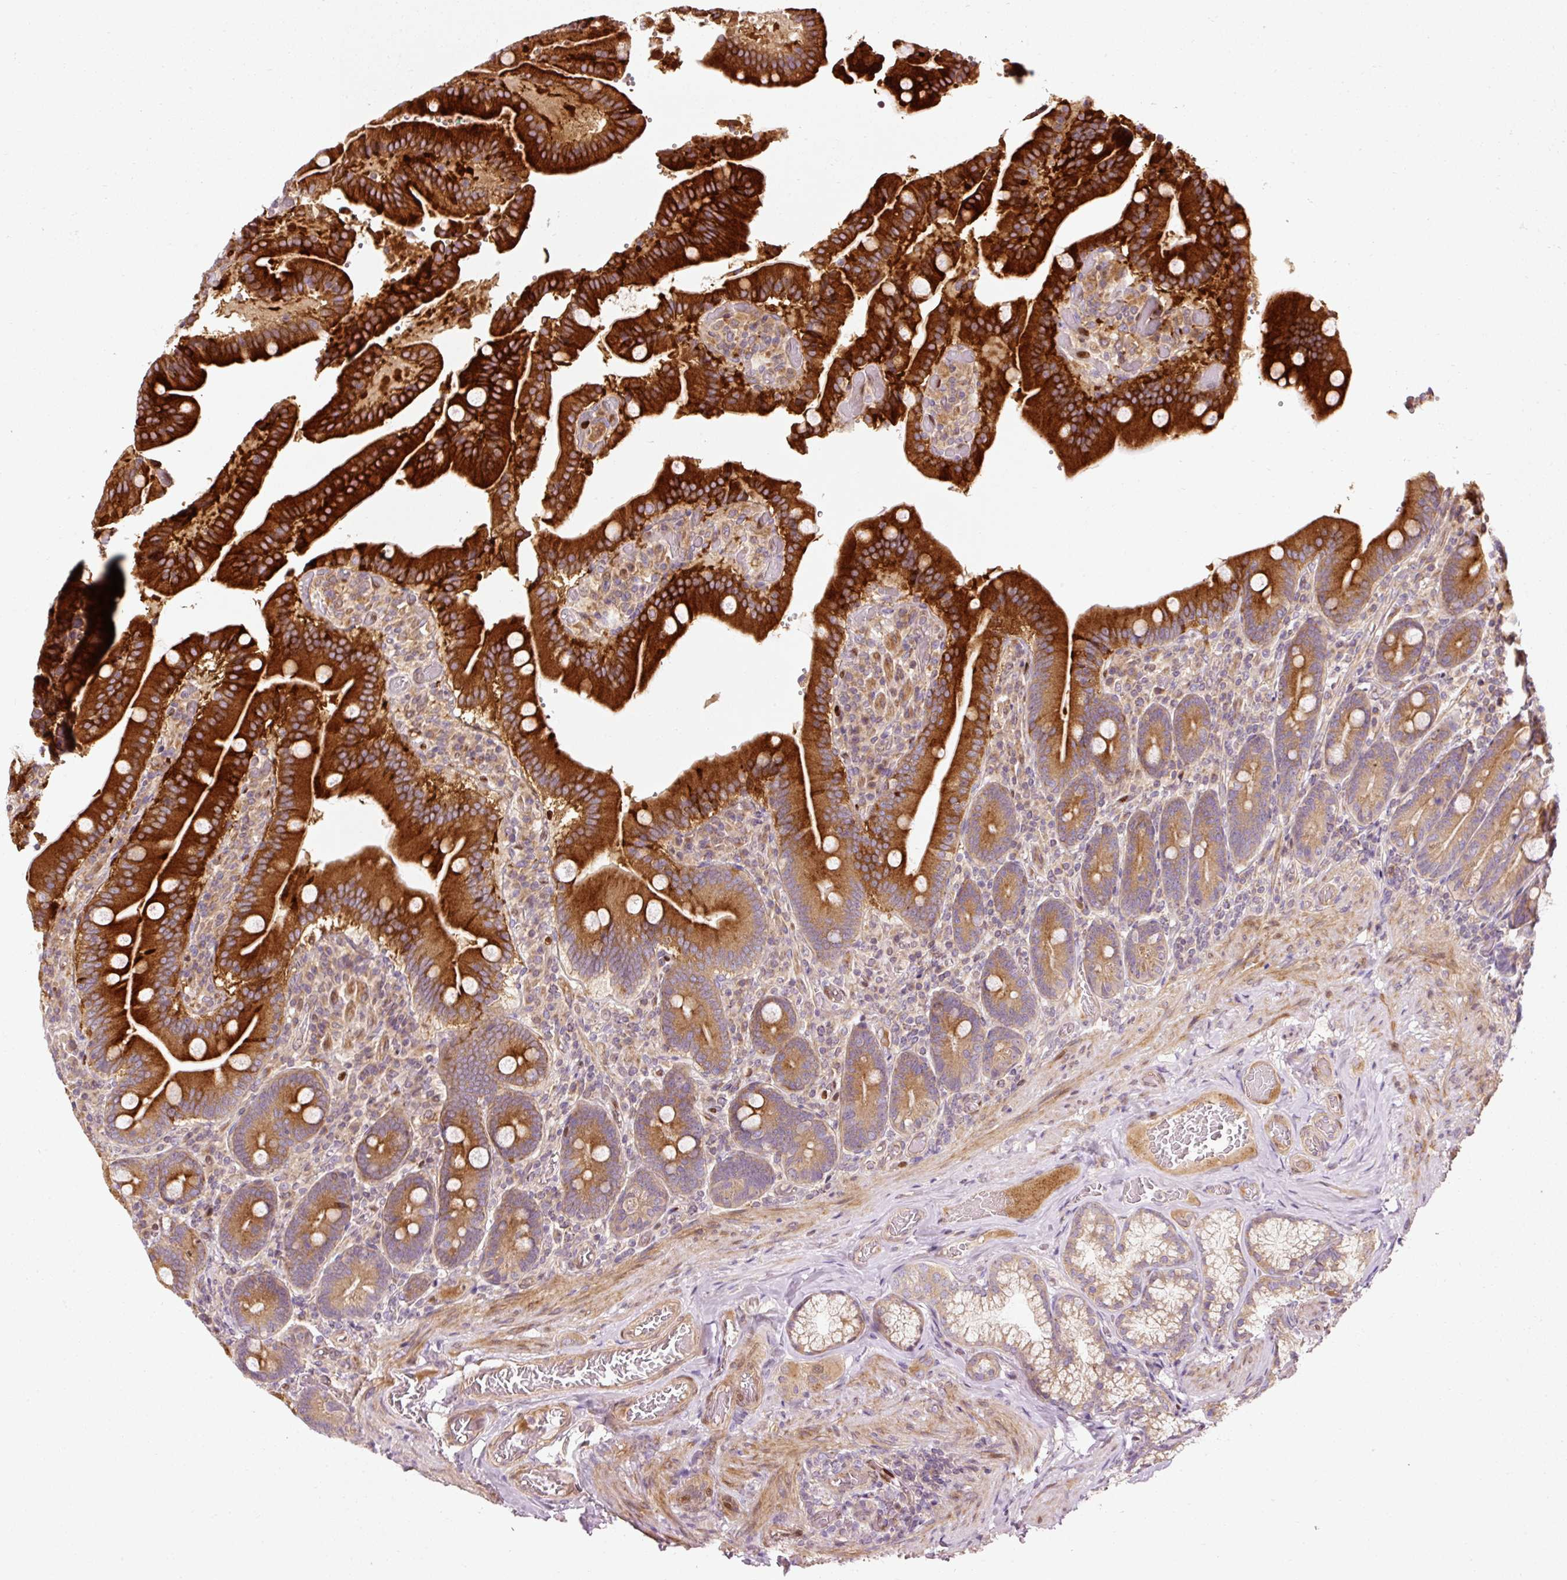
{"staining": {"intensity": "strong", "quantity": "25%-75%", "location": "cytoplasmic/membranous"}, "tissue": "duodenum", "cell_type": "Glandular cells", "image_type": "normal", "snomed": [{"axis": "morphology", "description": "Normal tissue, NOS"}, {"axis": "topography", "description": "Duodenum"}], "caption": "Immunohistochemical staining of unremarkable human duodenum reveals high levels of strong cytoplasmic/membranous expression in about 25%-75% of glandular cells. (DAB (3,3'-diaminobenzidine) IHC, brown staining for protein, blue staining for nuclei).", "gene": "NAPA", "patient": {"sex": "female", "age": 62}}